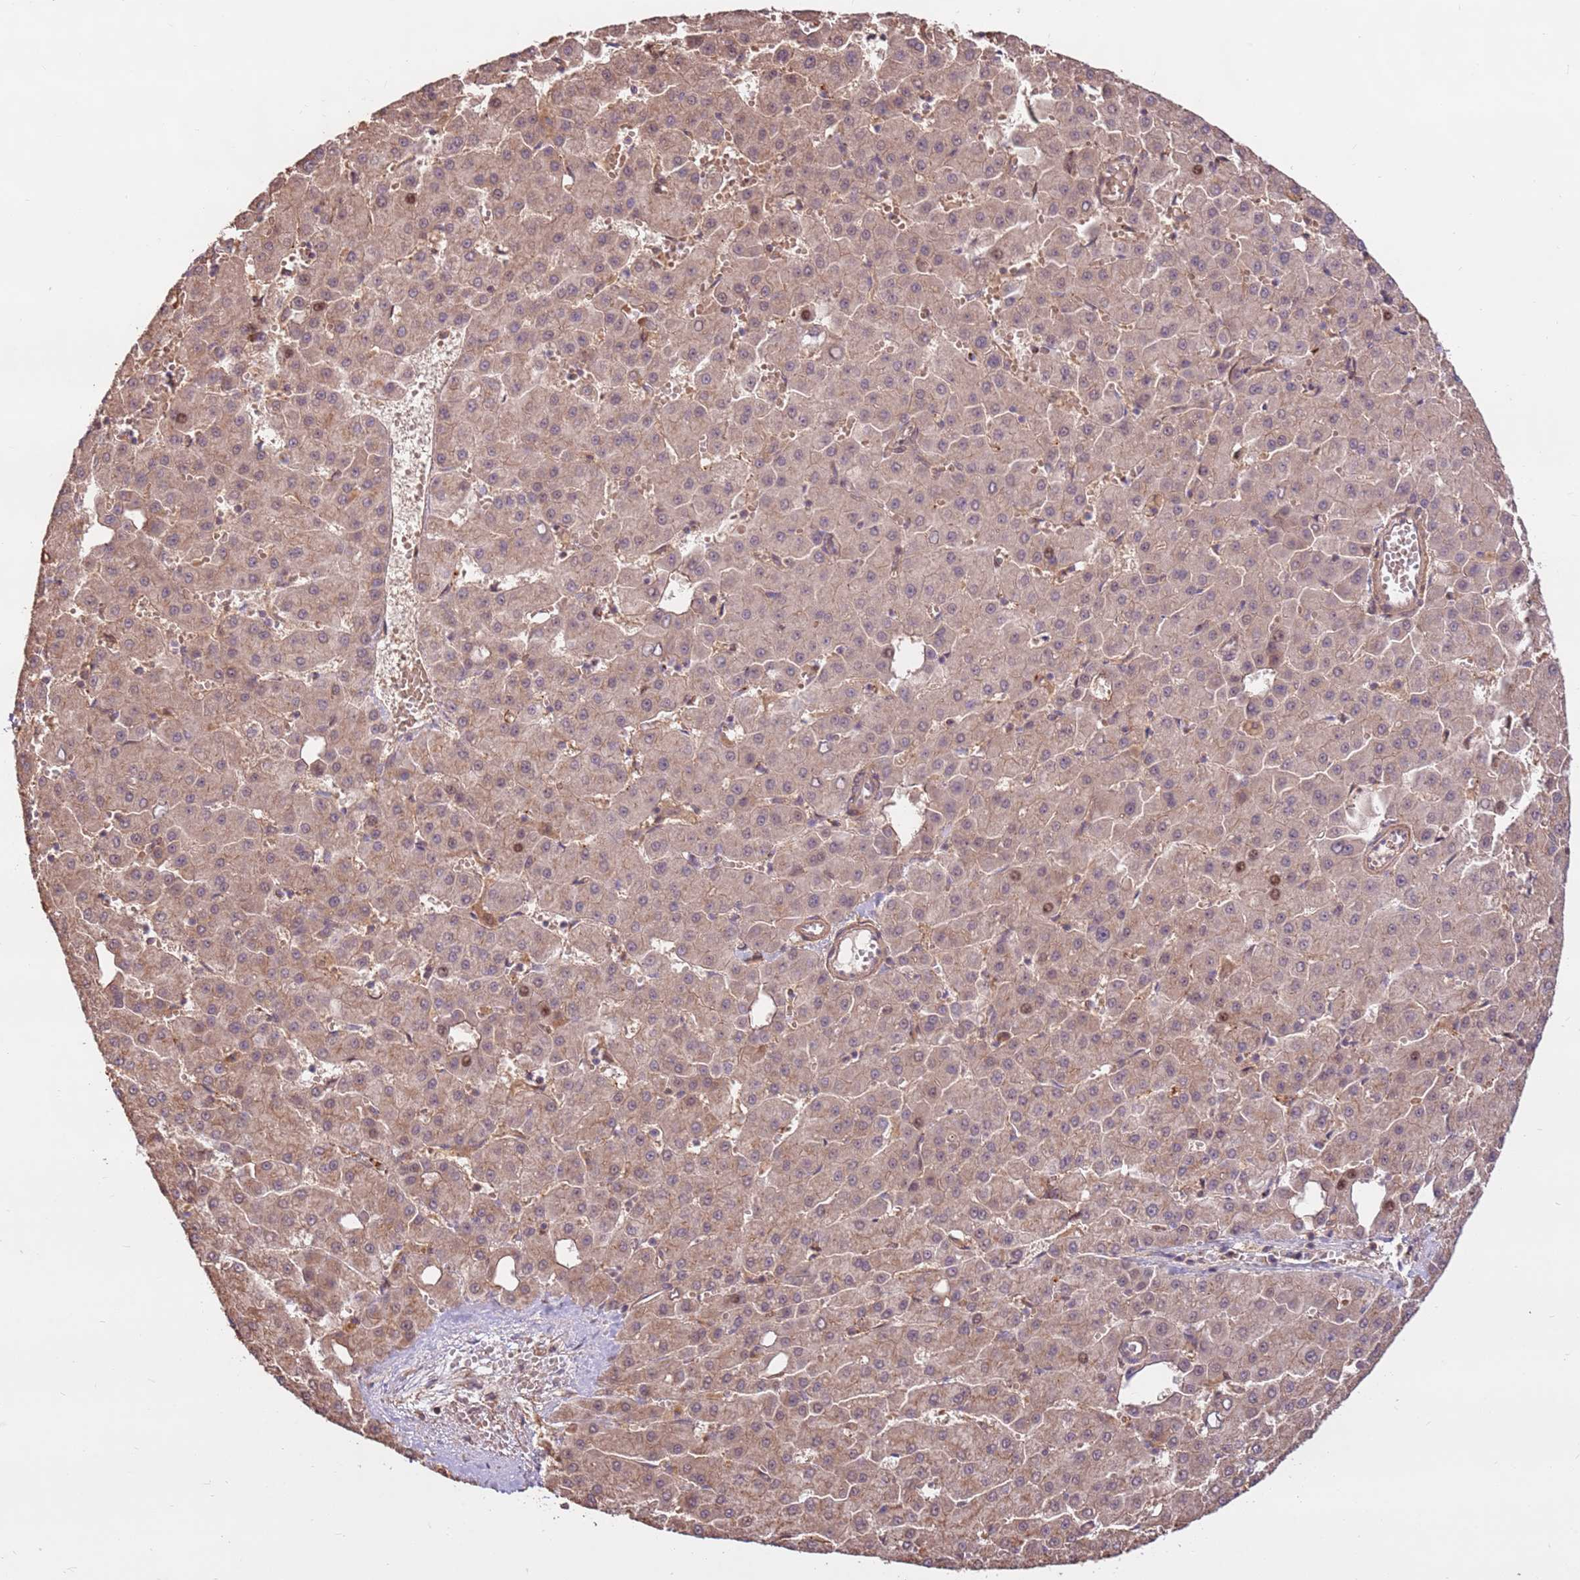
{"staining": {"intensity": "weak", "quantity": ">75%", "location": "cytoplasmic/membranous,nuclear"}, "tissue": "liver cancer", "cell_type": "Tumor cells", "image_type": "cancer", "snomed": [{"axis": "morphology", "description": "Carcinoma, Hepatocellular, NOS"}, {"axis": "topography", "description": "Liver"}], "caption": "This is a micrograph of immunohistochemistry staining of hepatocellular carcinoma (liver), which shows weak staining in the cytoplasmic/membranous and nuclear of tumor cells.", "gene": "CCDC112", "patient": {"sex": "male", "age": 47}}